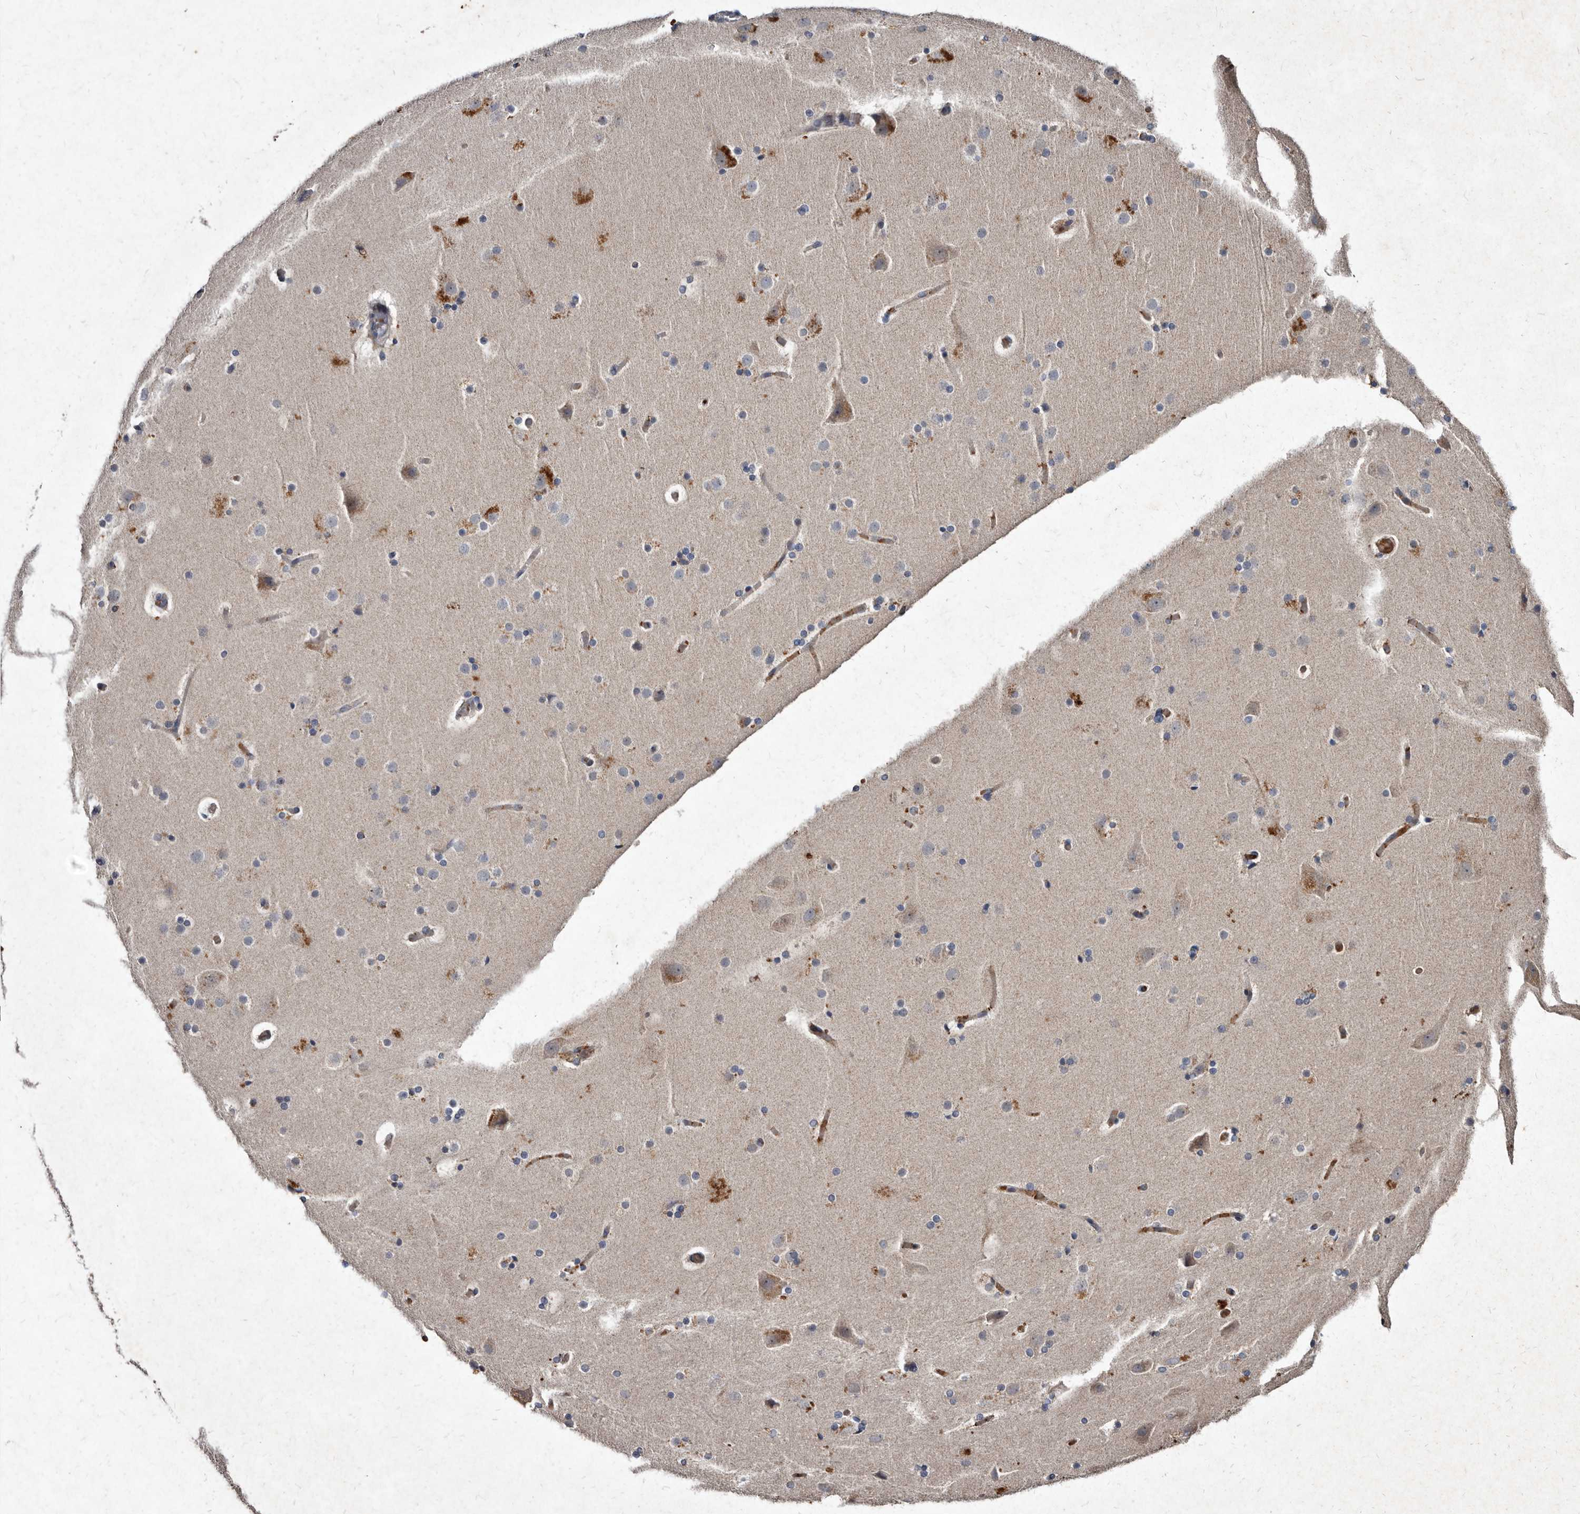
{"staining": {"intensity": "weak", "quantity": "25%-75%", "location": "cytoplasmic/membranous"}, "tissue": "cerebral cortex", "cell_type": "Endothelial cells", "image_type": "normal", "snomed": [{"axis": "morphology", "description": "Normal tissue, NOS"}, {"axis": "topography", "description": "Cerebral cortex"}], "caption": "This is a micrograph of immunohistochemistry (IHC) staining of benign cerebral cortex, which shows weak staining in the cytoplasmic/membranous of endothelial cells.", "gene": "YPEL1", "patient": {"sex": "male", "age": 57}}